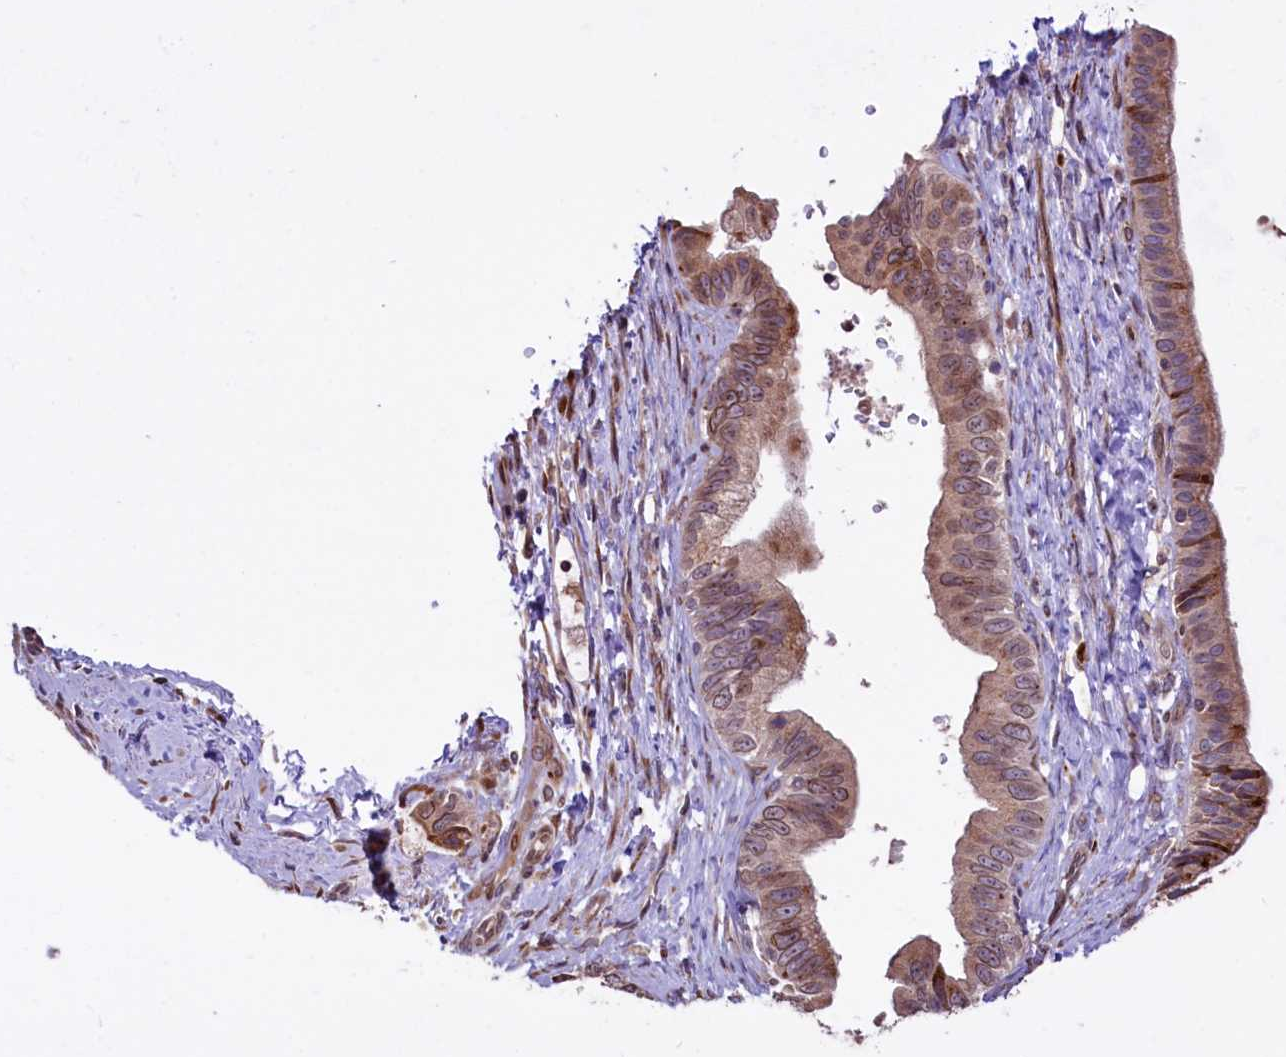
{"staining": {"intensity": "moderate", "quantity": ">75%", "location": "cytoplasmic/membranous,nuclear"}, "tissue": "pancreatic cancer", "cell_type": "Tumor cells", "image_type": "cancer", "snomed": [{"axis": "morphology", "description": "Adenocarcinoma, NOS"}, {"axis": "topography", "description": "Pancreas"}], "caption": "Pancreatic cancer (adenocarcinoma) stained for a protein (brown) demonstrates moderate cytoplasmic/membranous and nuclear positive positivity in approximately >75% of tumor cells.", "gene": "C5orf15", "patient": {"sex": "female", "age": 55}}